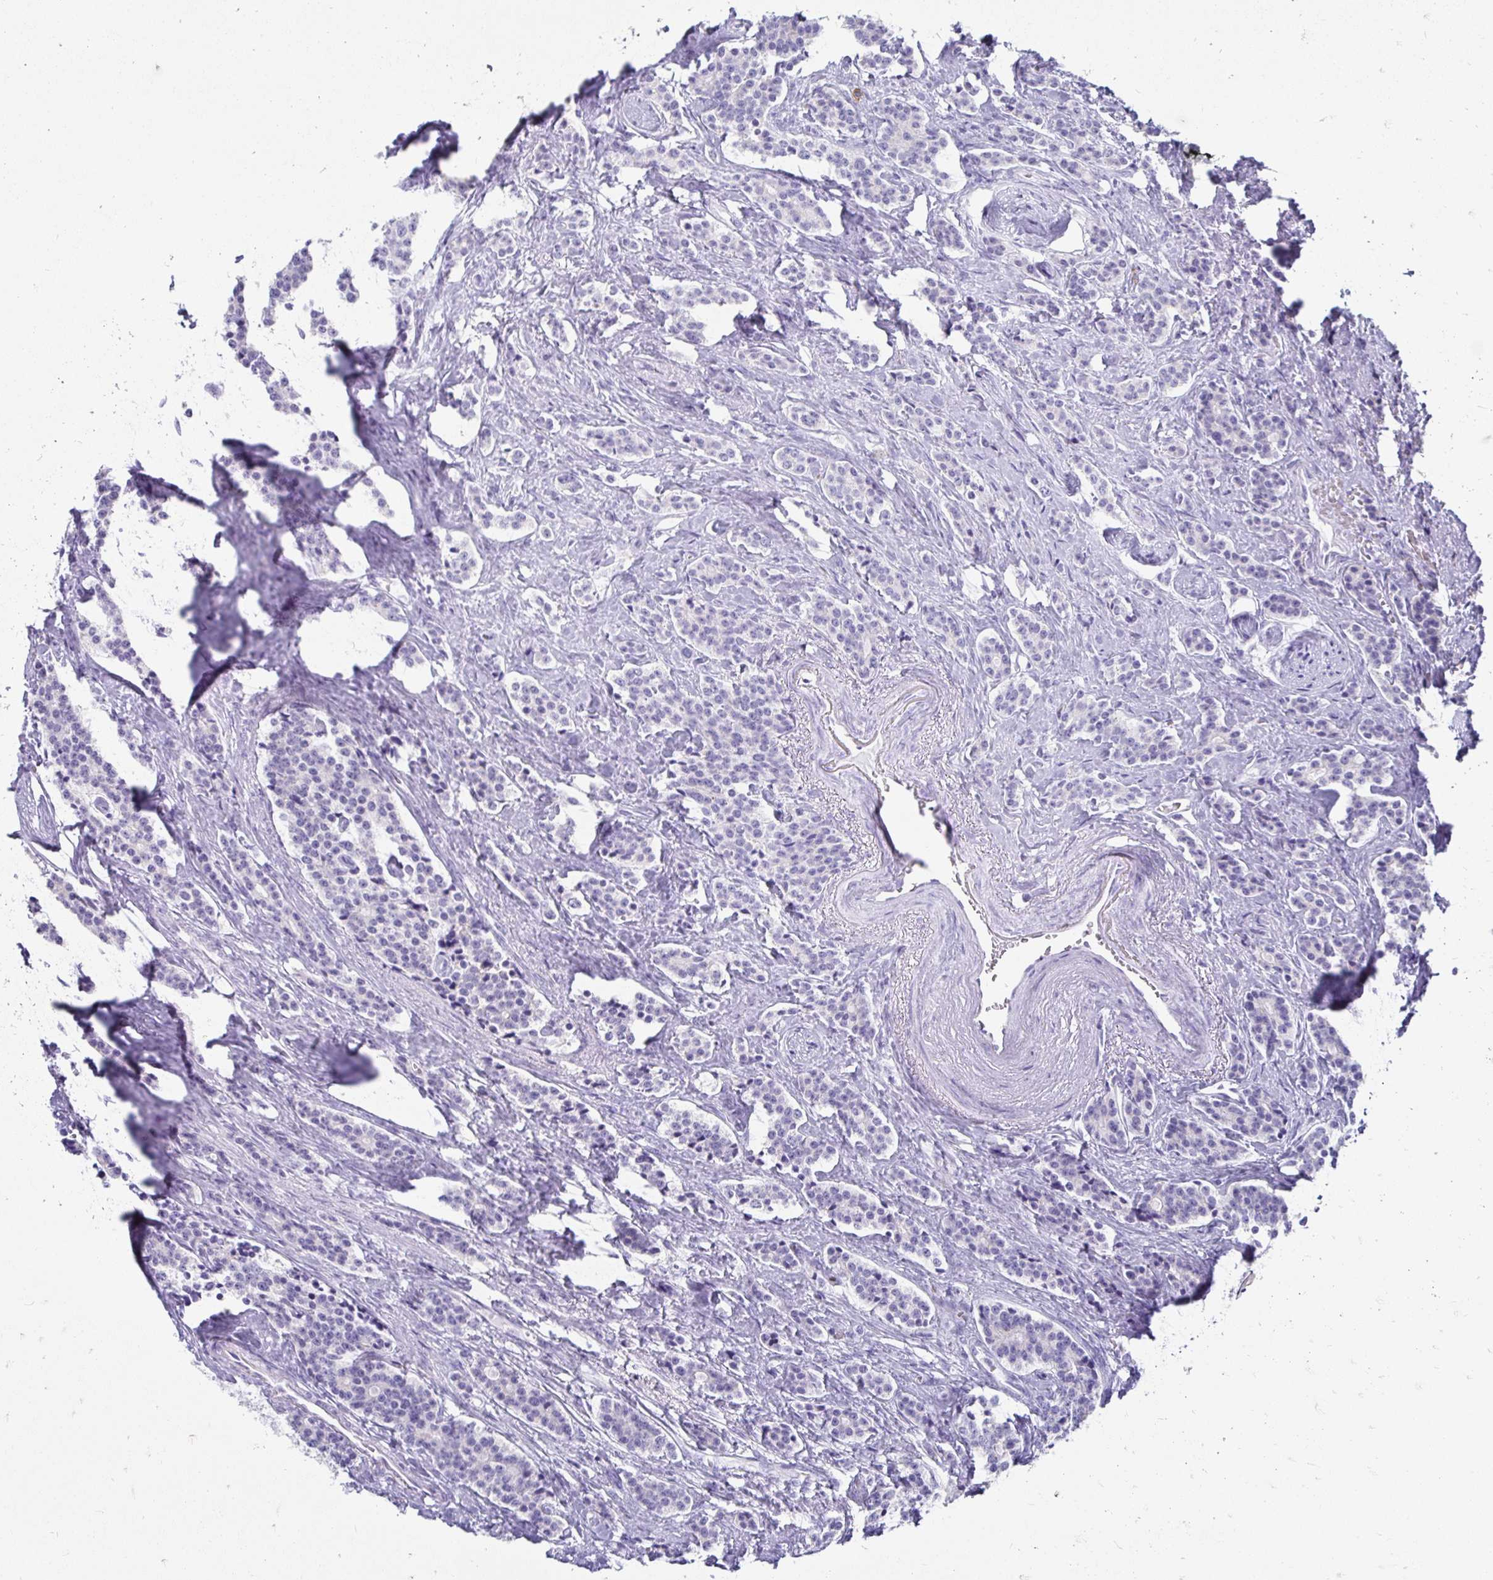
{"staining": {"intensity": "negative", "quantity": "none", "location": "none"}, "tissue": "carcinoid", "cell_type": "Tumor cells", "image_type": "cancer", "snomed": [{"axis": "morphology", "description": "Carcinoid, malignant, NOS"}, {"axis": "topography", "description": "Small intestine"}], "caption": "Image shows no significant protein expression in tumor cells of carcinoid.", "gene": "CST6", "patient": {"sex": "female", "age": 73}}